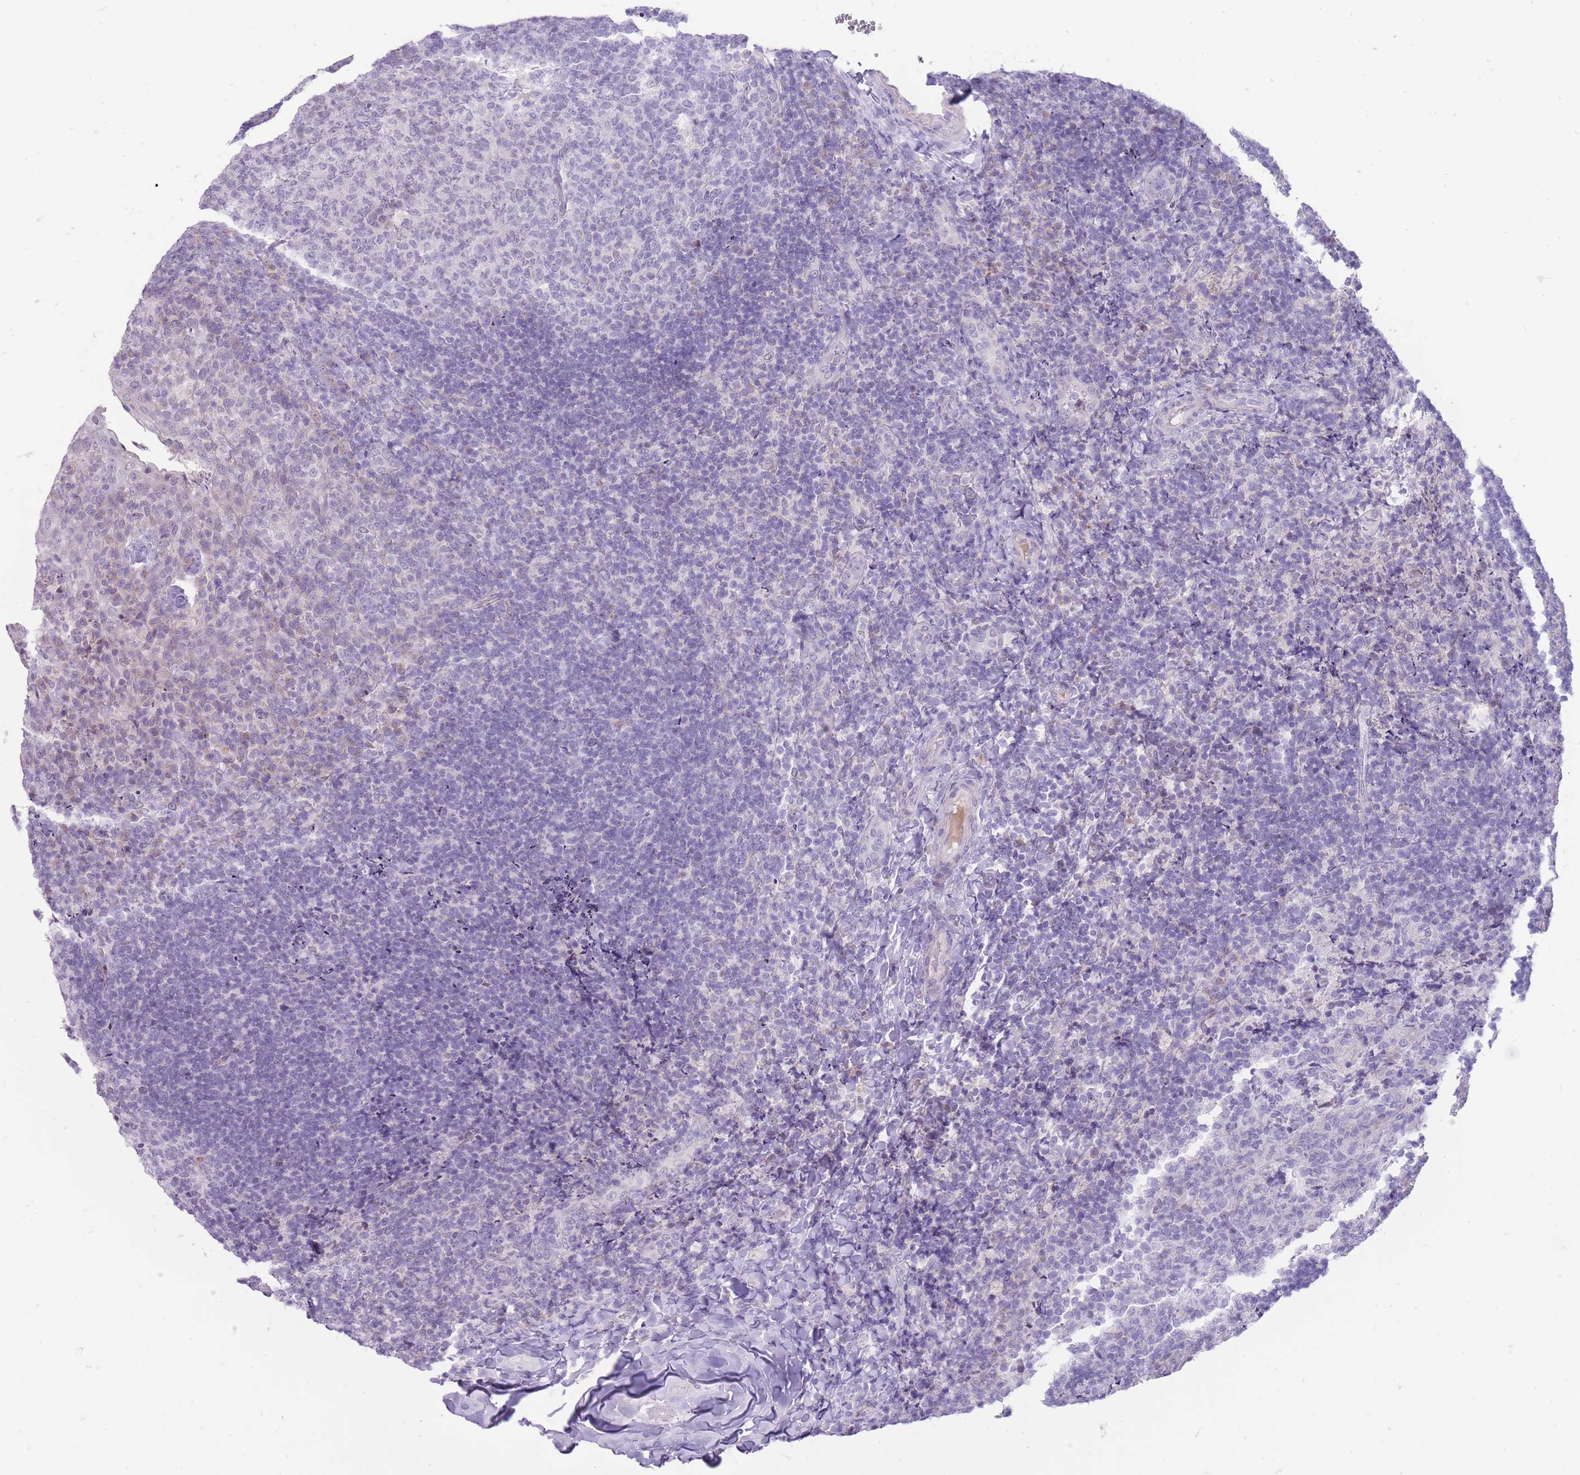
{"staining": {"intensity": "negative", "quantity": "none", "location": "none"}, "tissue": "tonsil", "cell_type": "Germinal center cells", "image_type": "normal", "snomed": [{"axis": "morphology", "description": "Normal tissue, NOS"}, {"axis": "topography", "description": "Tonsil"}], "caption": "Benign tonsil was stained to show a protein in brown. There is no significant positivity in germinal center cells.", "gene": "ERICH4", "patient": {"sex": "female", "age": 10}}